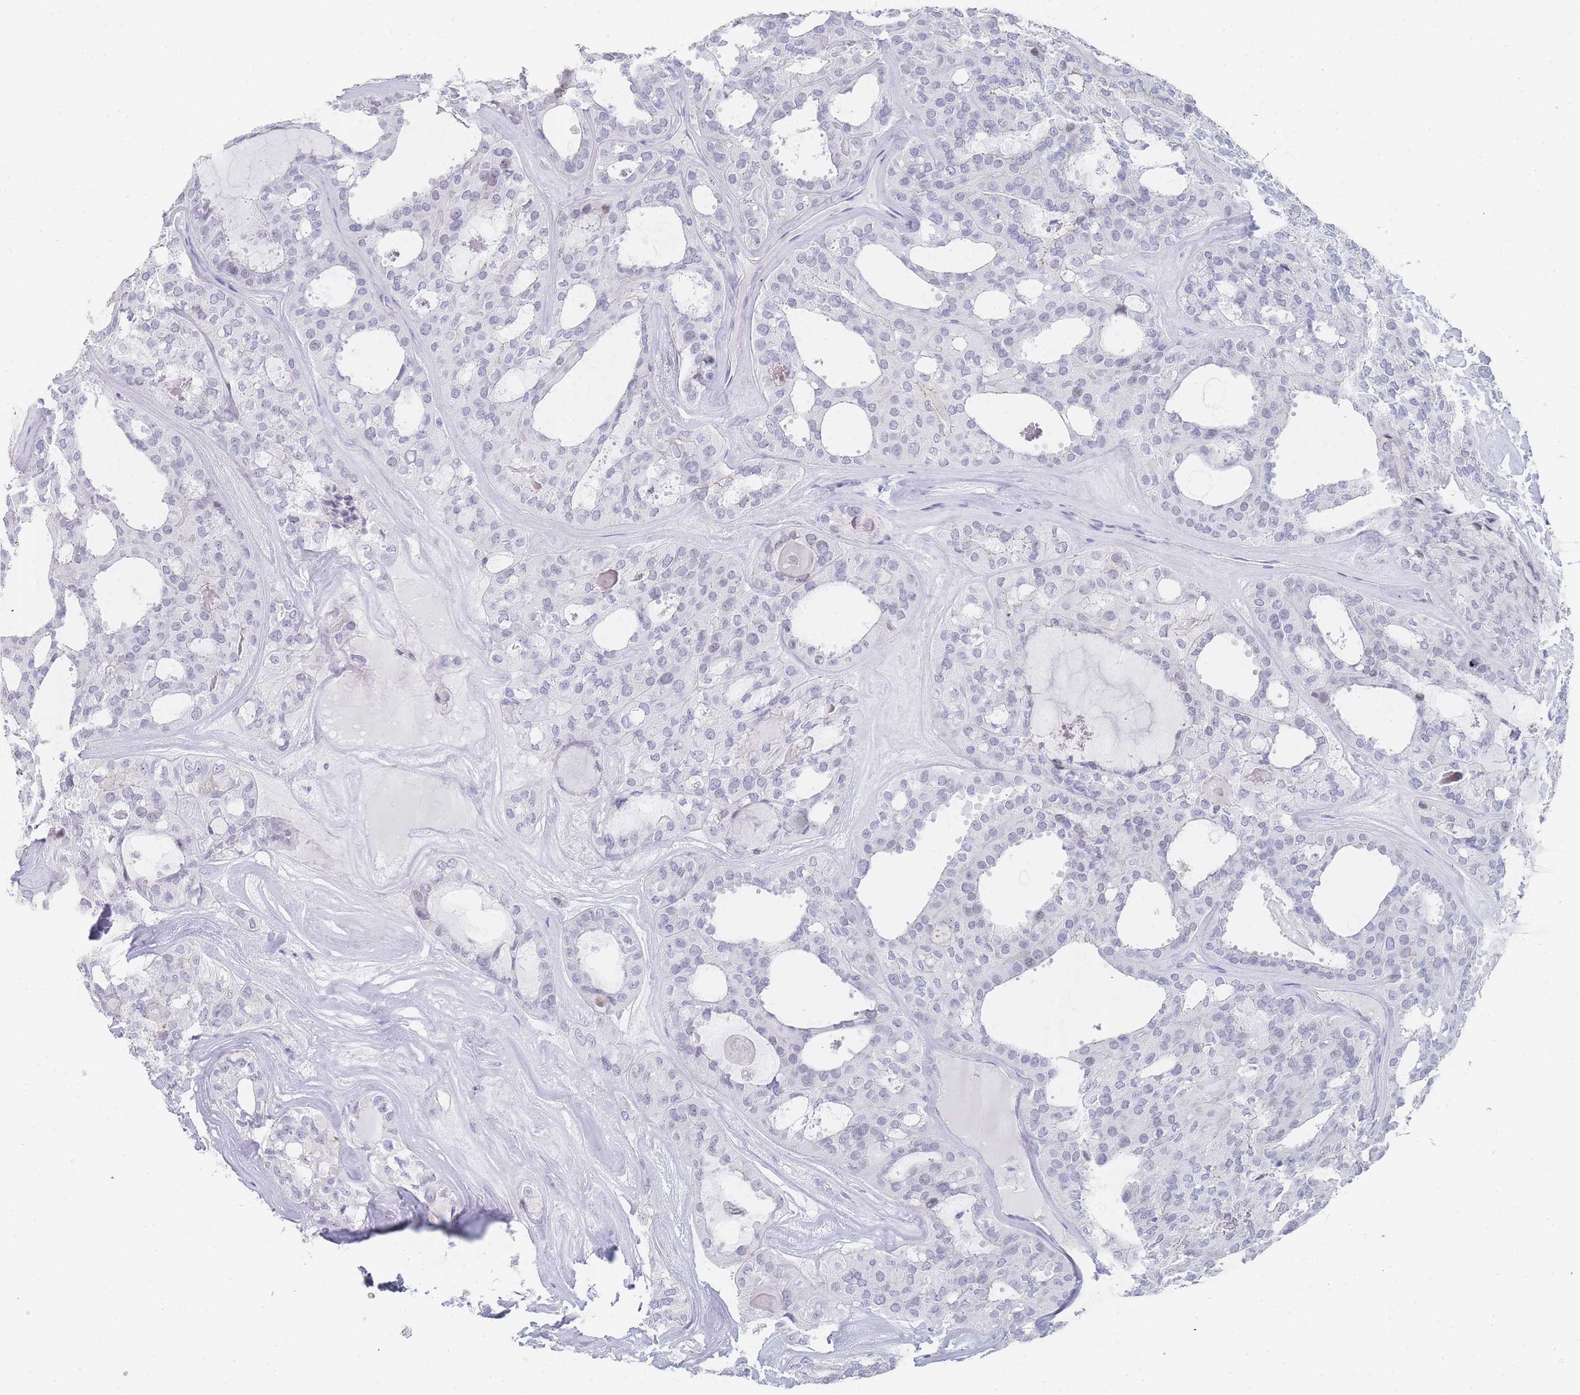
{"staining": {"intensity": "negative", "quantity": "none", "location": "none"}, "tissue": "thyroid cancer", "cell_type": "Tumor cells", "image_type": "cancer", "snomed": [{"axis": "morphology", "description": "Follicular adenoma carcinoma, NOS"}, {"axis": "topography", "description": "Thyroid gland"}], "caption": "Thyroid cancer (follicular adenoma carcinoma) was stained to show a protein in brown. There is no significant expression in tumor cells.", "gene": "IMPG1", "patient": {"sex": "male", "age": 75}}